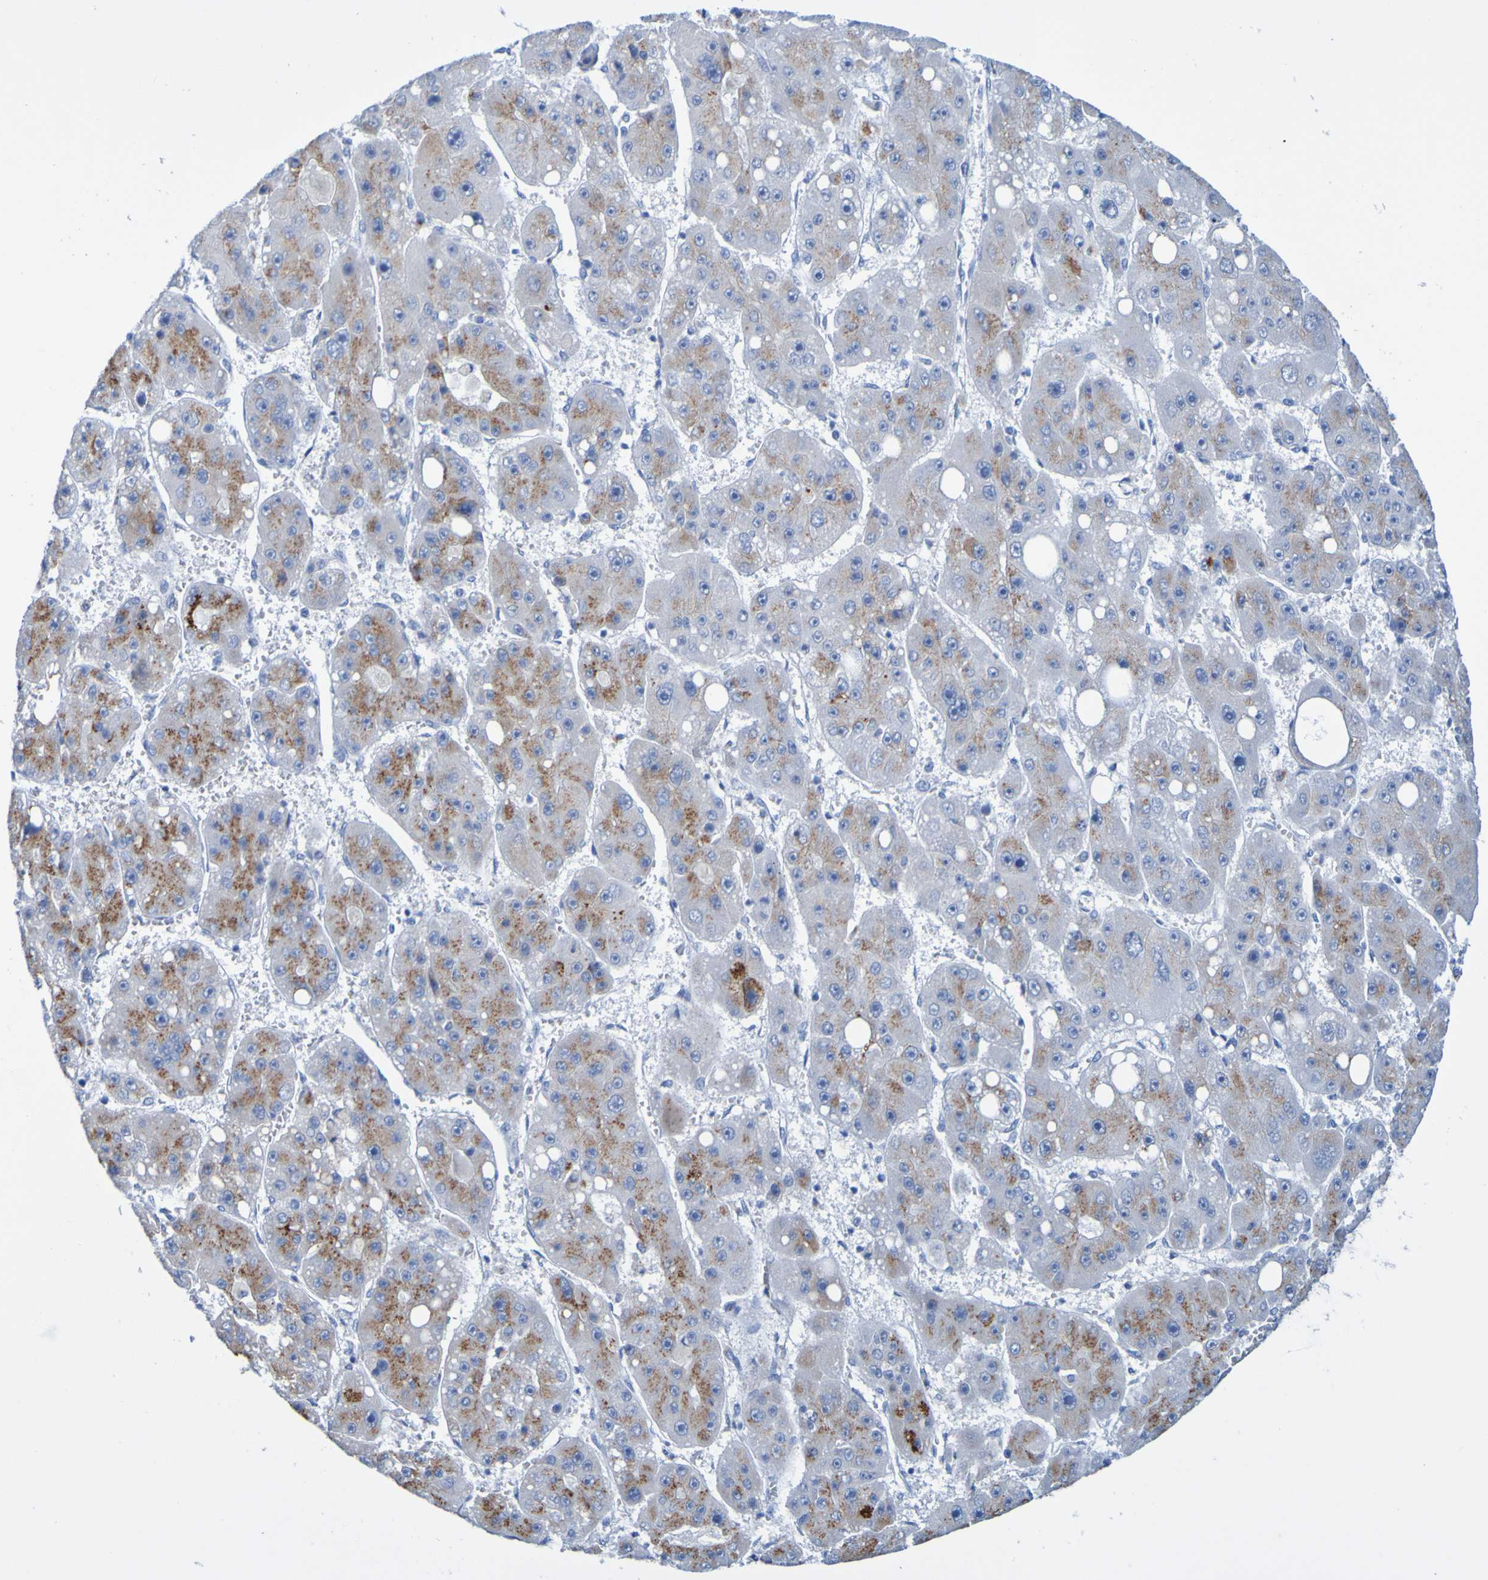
{"staining": {"intensity": "moderate", "quantity": "25%-75%", "location": "cytoplasmic/membranous"}, "tissue": "liver cancer", "cell_type": "Tumor cells", "image_type": "cancer", "snomed": [{"axis": "morphology", "description": "Carcinoma, Hepatocellular, NOS"}, {"axis": "topography", "description": "Liver"}], "caption": "High-magnification brightfield microscopy of liver cancer stained with DAB (3,3'-diaminobenzidine) (brown) and counterstained with hematoxylin (blue). tumor cells exhibit moderate cytoplasmic/membranous positivity is appreciated in approximately25%-75% of cells. (DAB = brown stain, brightfield microscopy at high magnification).", "gene": "ACMSD", "patient": {"sex": "female", "age": 61}}